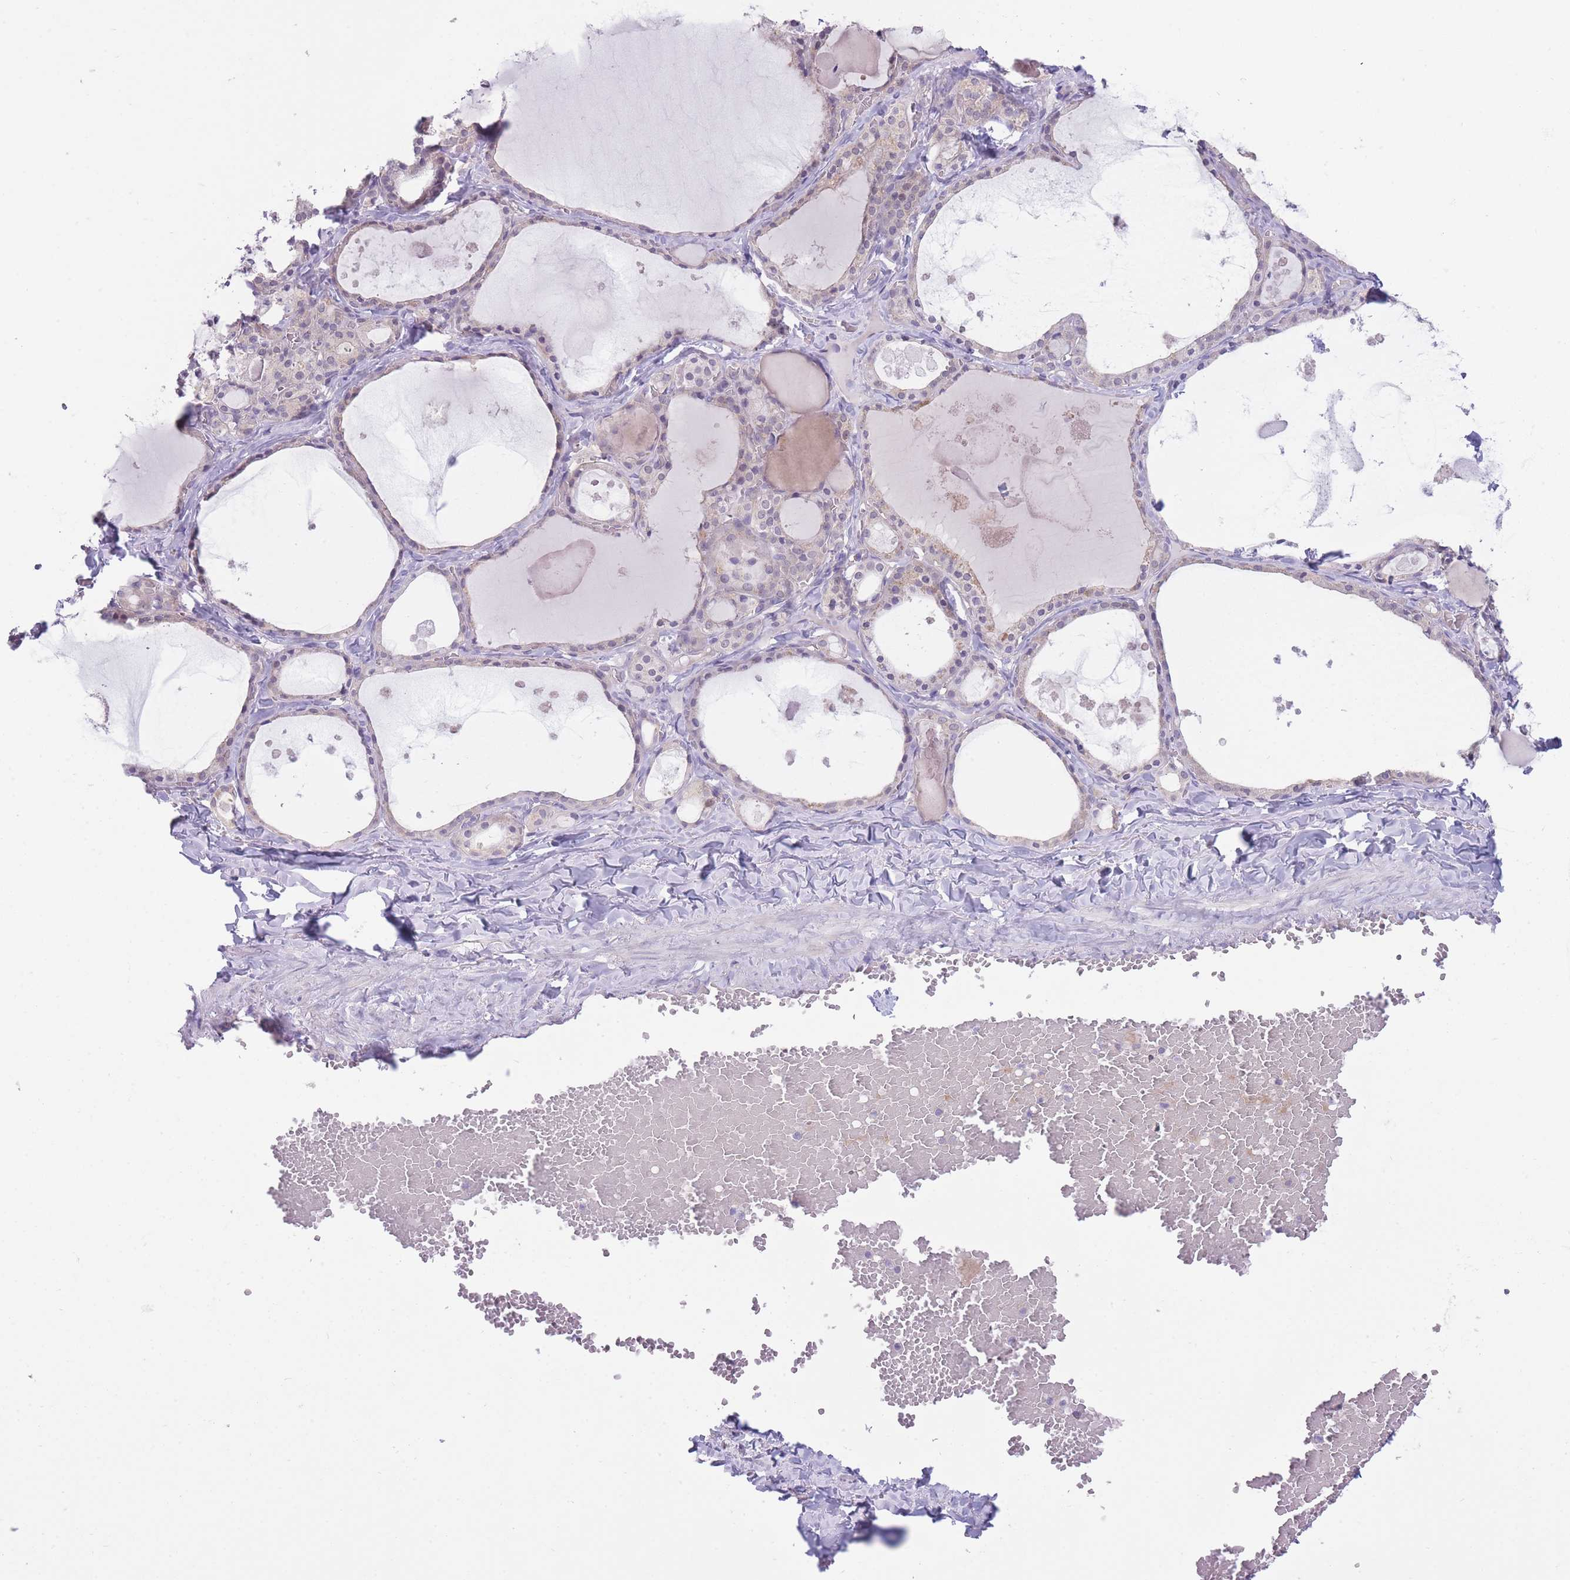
{"staining": {"intensity": "weak", "quantity": "25%-75%", "location": "cytoplasmic/membranous"}, "tissue": "thyroid gland", "cell_type": "Glandular cells", "image_type": "normal", "snomed": [{"axis": "morphology", "description": "Normal tissue, NOS"}, {"axis": "topography", "description": "Thyroid gland"}], "caption": "A low amount of weak cytoplasmic/membranous positivity is appreciated in about 25%-75% of glandular cells in normal thyroid gland. The protein of interest is shown in brown color, while the nuclei are stained blue.", "gene": "CCT6A", "patient": {"sex": "male", "age": 56}}